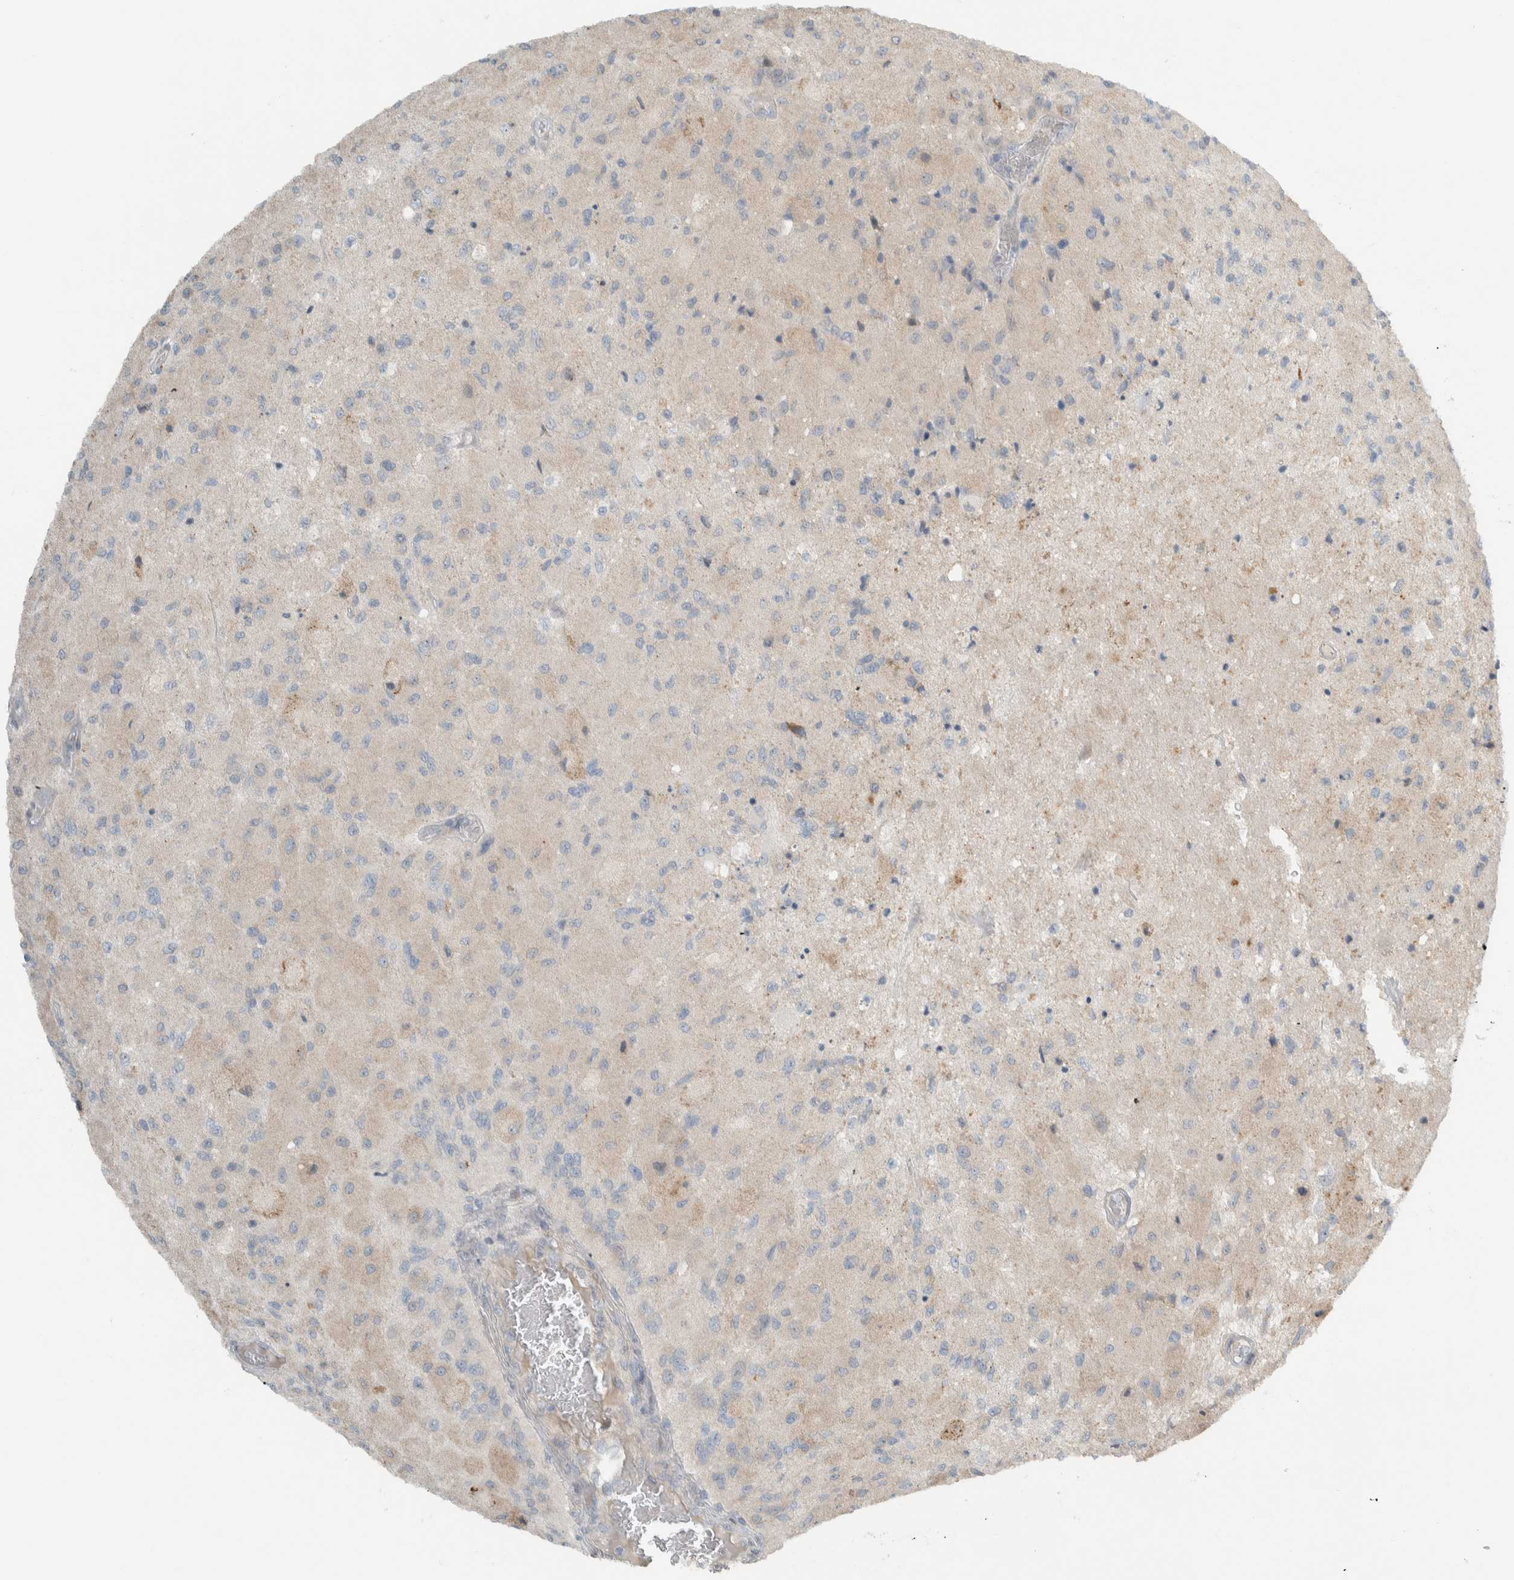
{"staining": {"intensity": "negative", "quantity": "none", "location": "none"}, "tissue": "glioma", "cell_type": "Tumor cells", "image_type": "cancer", "snomed": [{"axis": "morphology", "description": "Normal tissue, NOS"}, {"axis": "morphology", "description": "Glioma, malignant, High grade"}, {"axis": "topography", "description": "Cerebral cortex"}], "caption": "DAB immunohistochemical staining of human malignant glioma (high-grade) exhibits no significant expression in tumor cells. Brightfield microscopy of IHC stained with DAB (3,3'-diaminobenzidine) (brown) and hematoxylin (blue), captured at high magnification.", "gene": "HGS", "patient": {"sex": "male", "age": 77}}